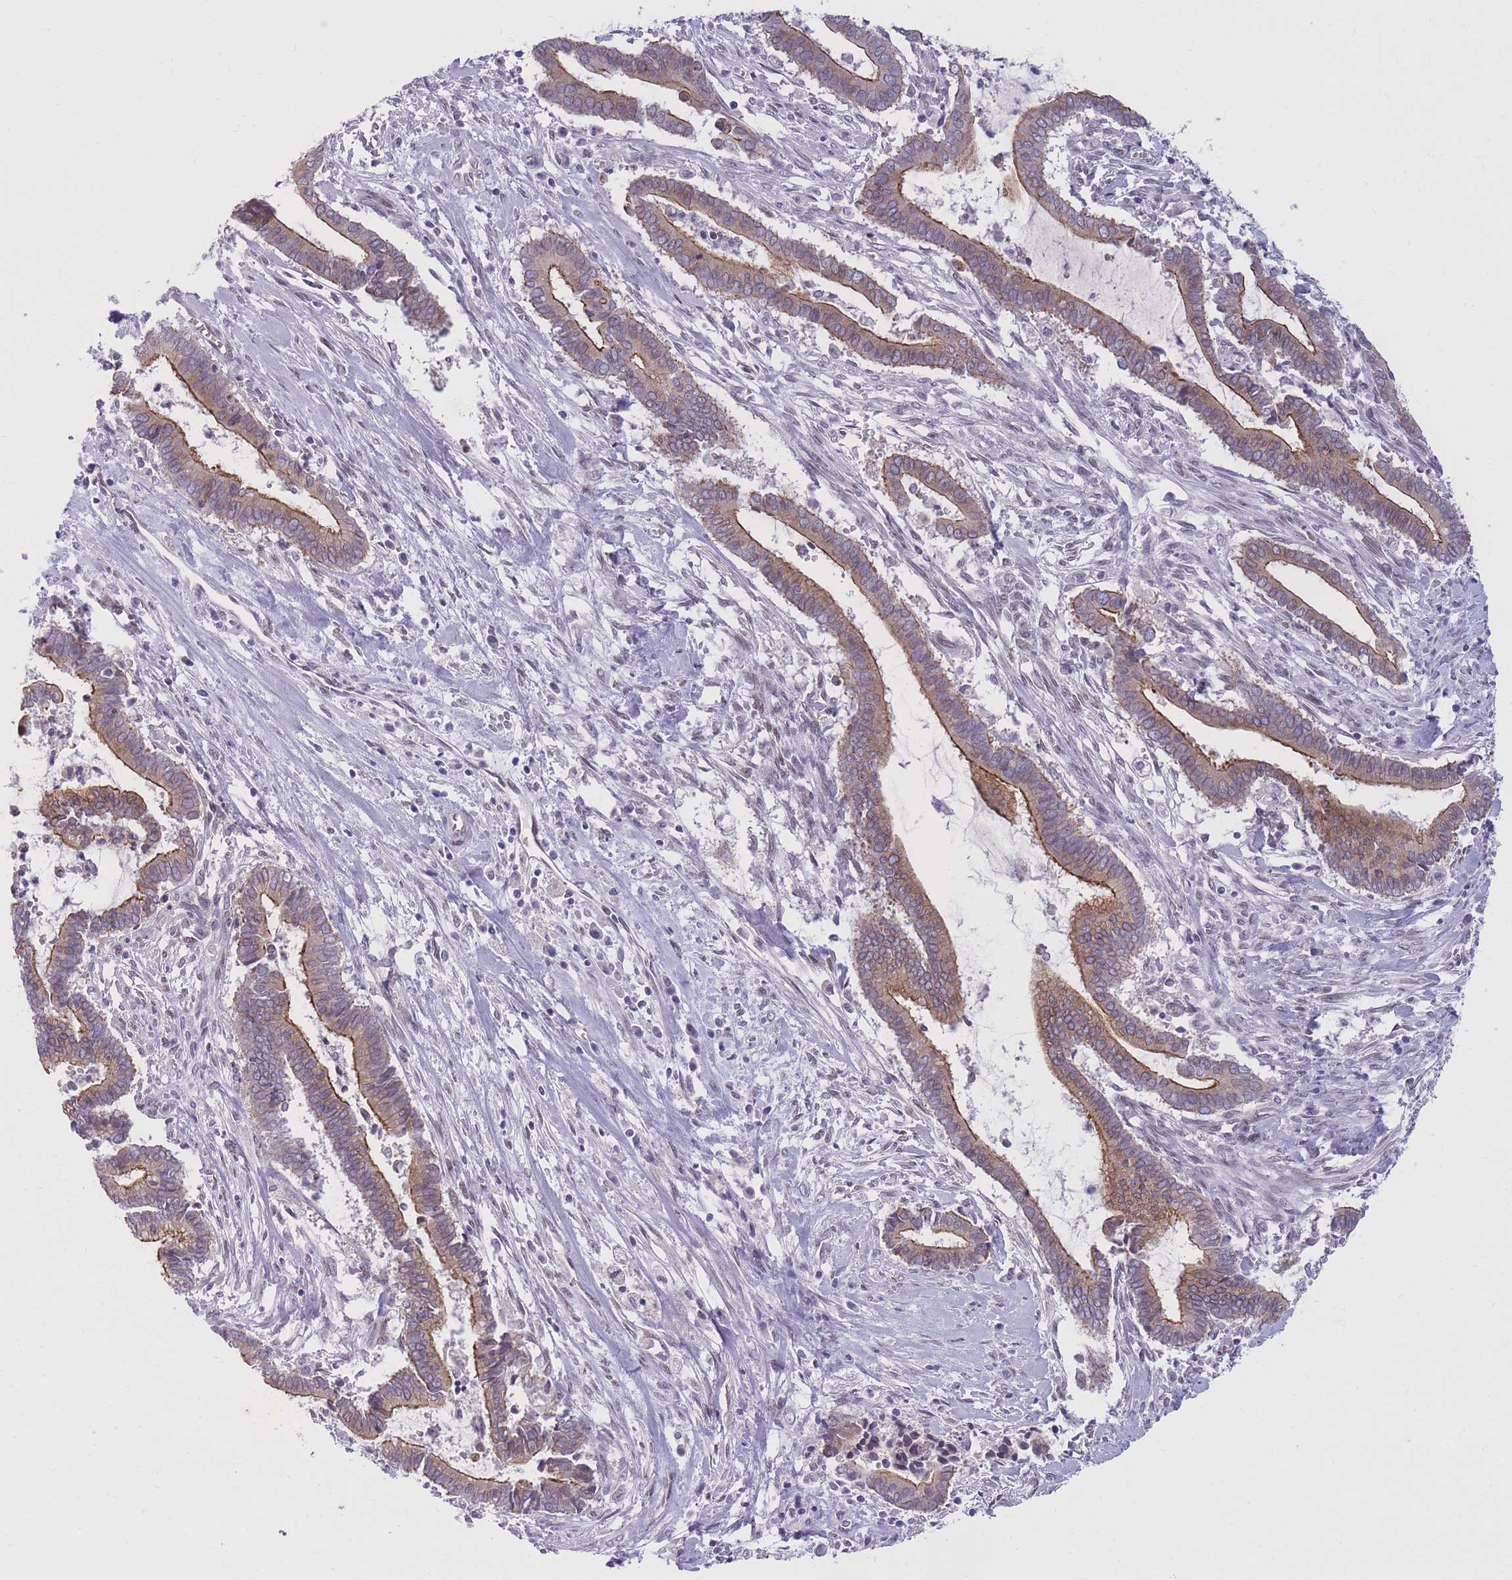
{"staining": {"intensity": "moderate", "quantity": ">75%", "location": "cytoplasmic/membranous"}, "tissue": "cervical cancer", "cell_type": "Tumor cells", "image_type": "cancer", "snomed": [{"axis": "morphology", "description": "Adenocarcinoma, NOS"}, {"axis": "topography", "description": "Cervix"}], "caption": "Cervical cancer tissue reveals moderate cytoplasmic/membranous staining in about >75% of tumor cells", "gene": "HOOK2", "patient": {"sex": "female", "age": 44}}